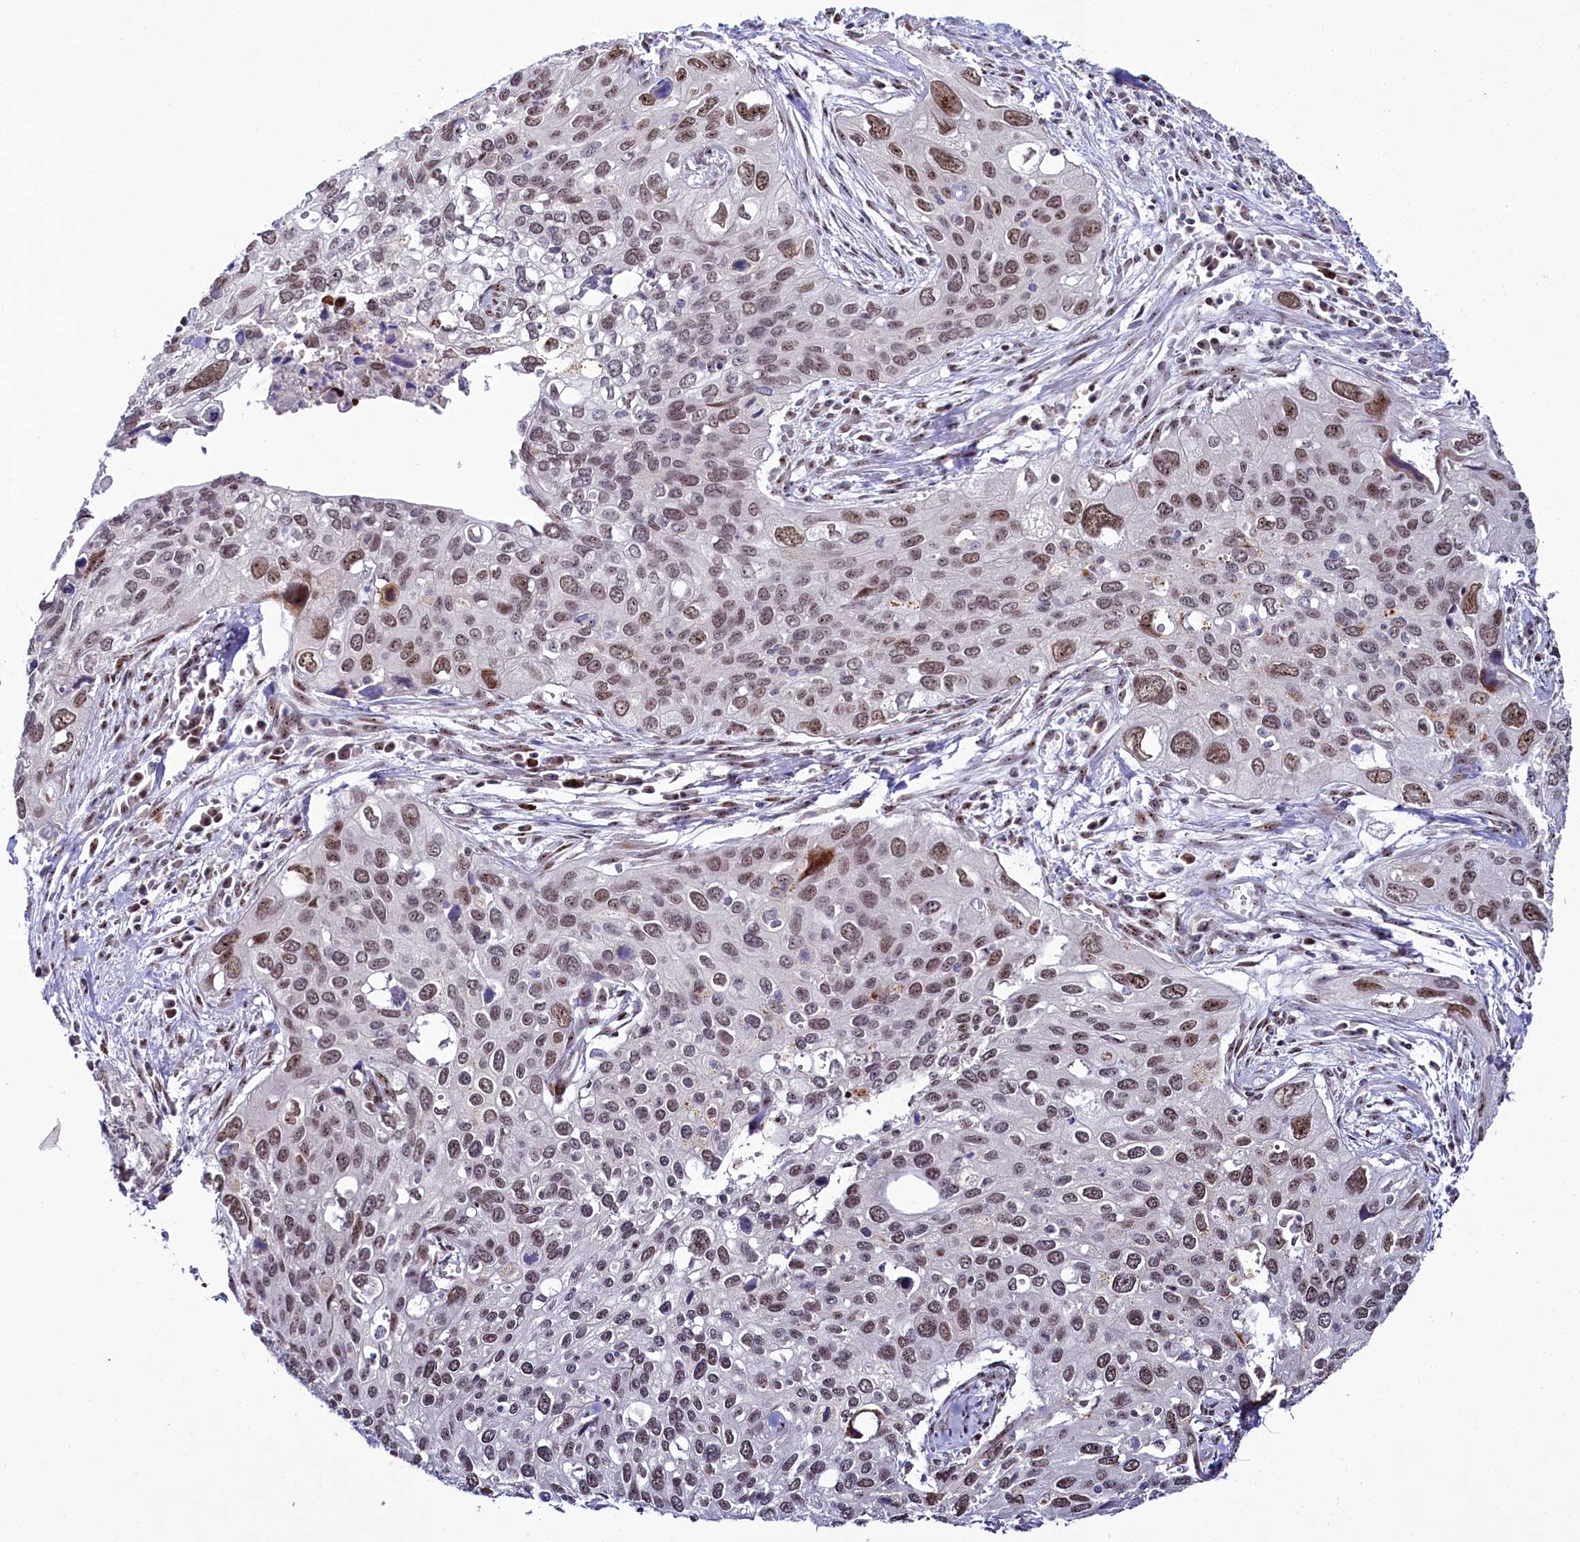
{"staining": {"intensity": "moderate", "quantity": ">75%", "location": "nuclear"}, "tissue": "cervical cancer", "cell_type": "Tumor cells", "image_type": "cancer", "snomed": [{"axis": "morphology", "description": "Squamous cell carcinoma, NOS"}, {"axis": "topography", "description": "Cervix"}], "caption": "Tumor cells demonstrate medium levels of moderate nuclear expression in approximately >75% of cells in human squamous cell carcinoma (cervical). (brown staining indicates protein expression, while blue staining denotes nuclei).", "gene": "TCOF1", "patient": {"sex": "female", "age": 55}}